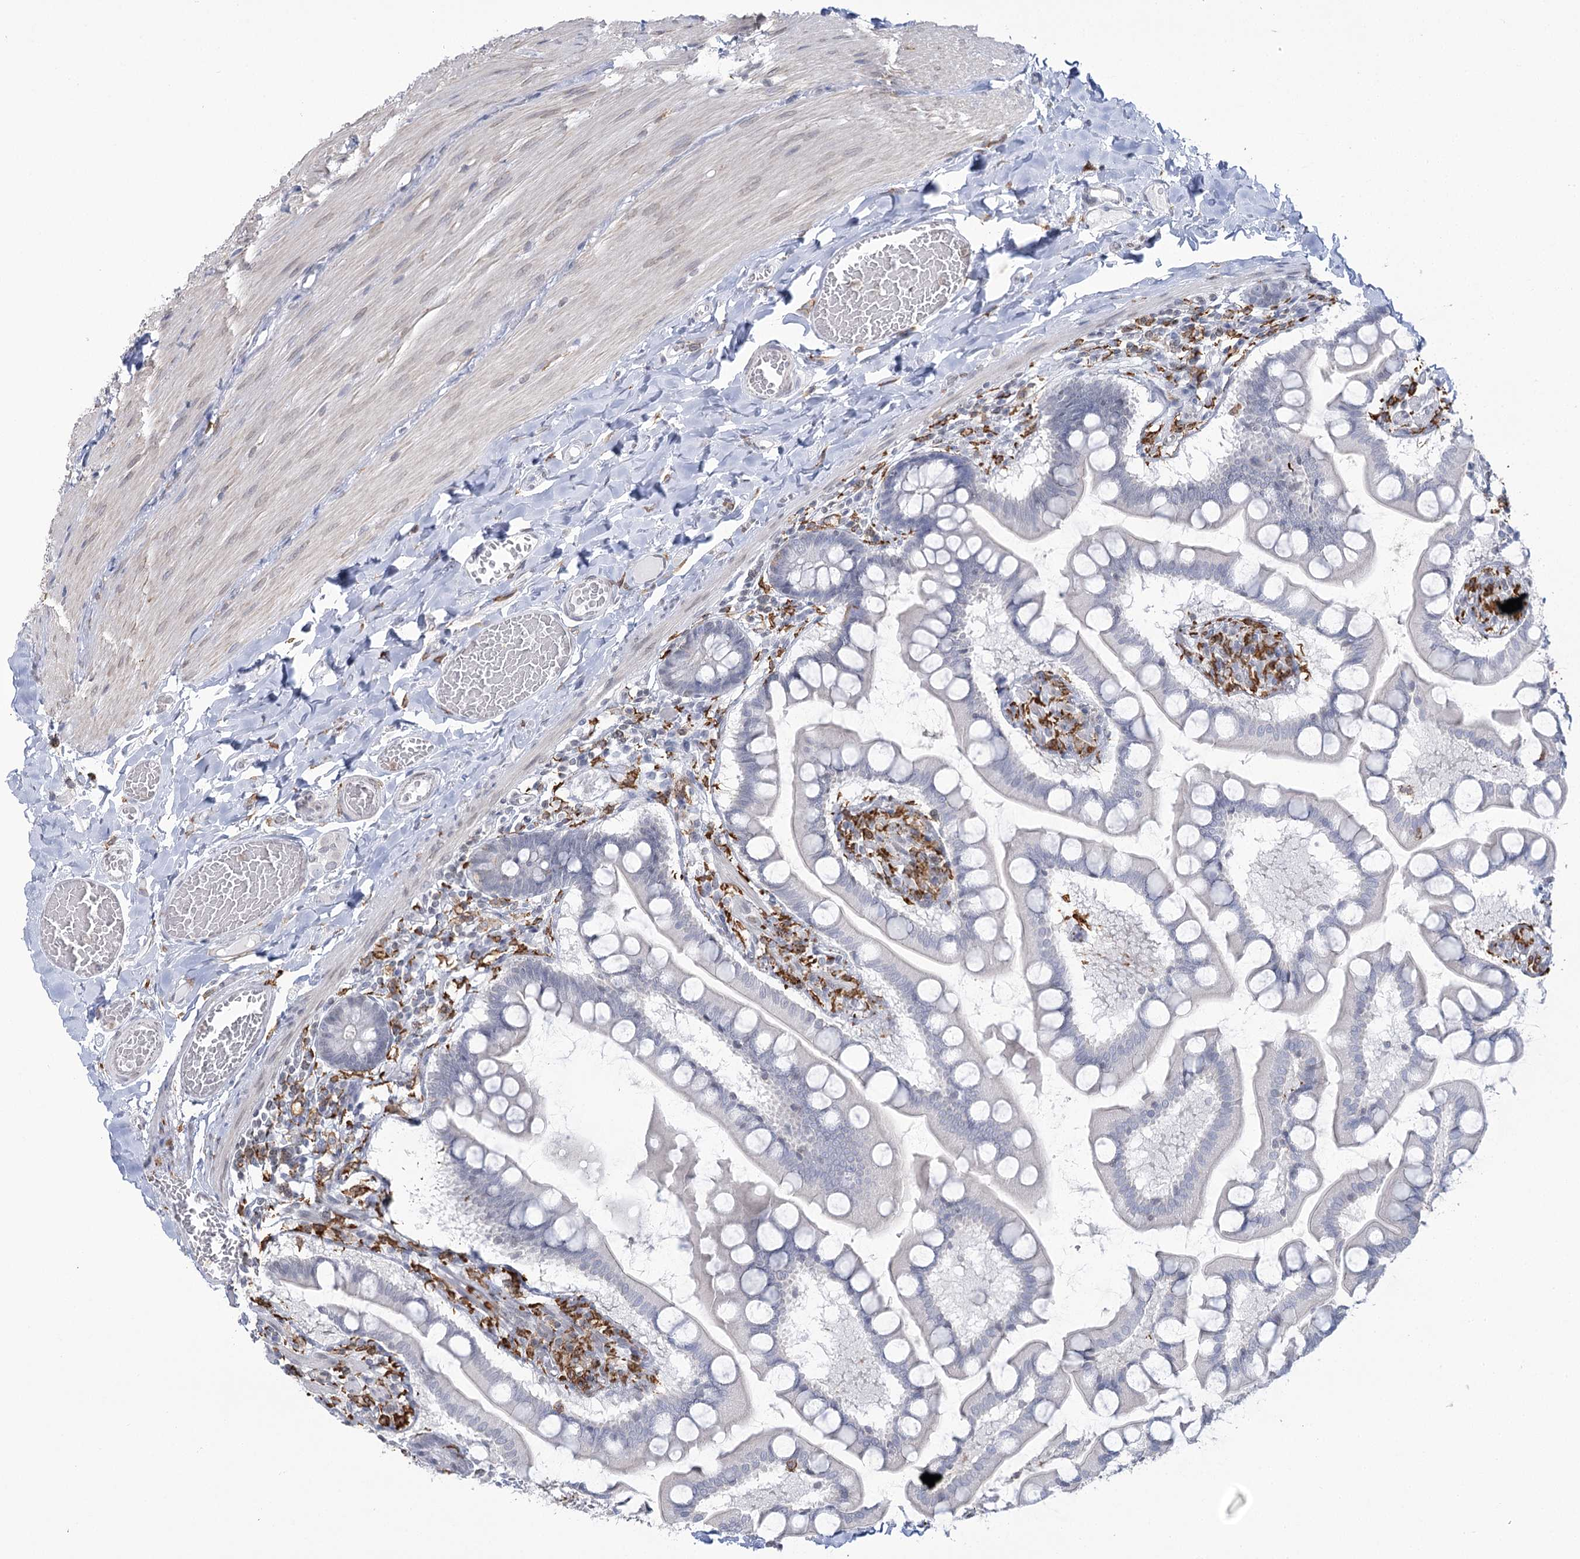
{"staining": {"intensity": "negative", "quantity": "none", "location": "none"}, "tissue": "small intestine", "cell_type": "Glandular cells", "image_type": "normal", "snomed": [{"axis": "morphology", "description": "Normal tissue, NOS"}, {"axis": "topography", "description": "Small intestine"}], "caption": "Glandular cells are negative for protein expression in benign human small intestine.", "gene": "C11orf1", "patient": {"sex": "male", "age": 41}}